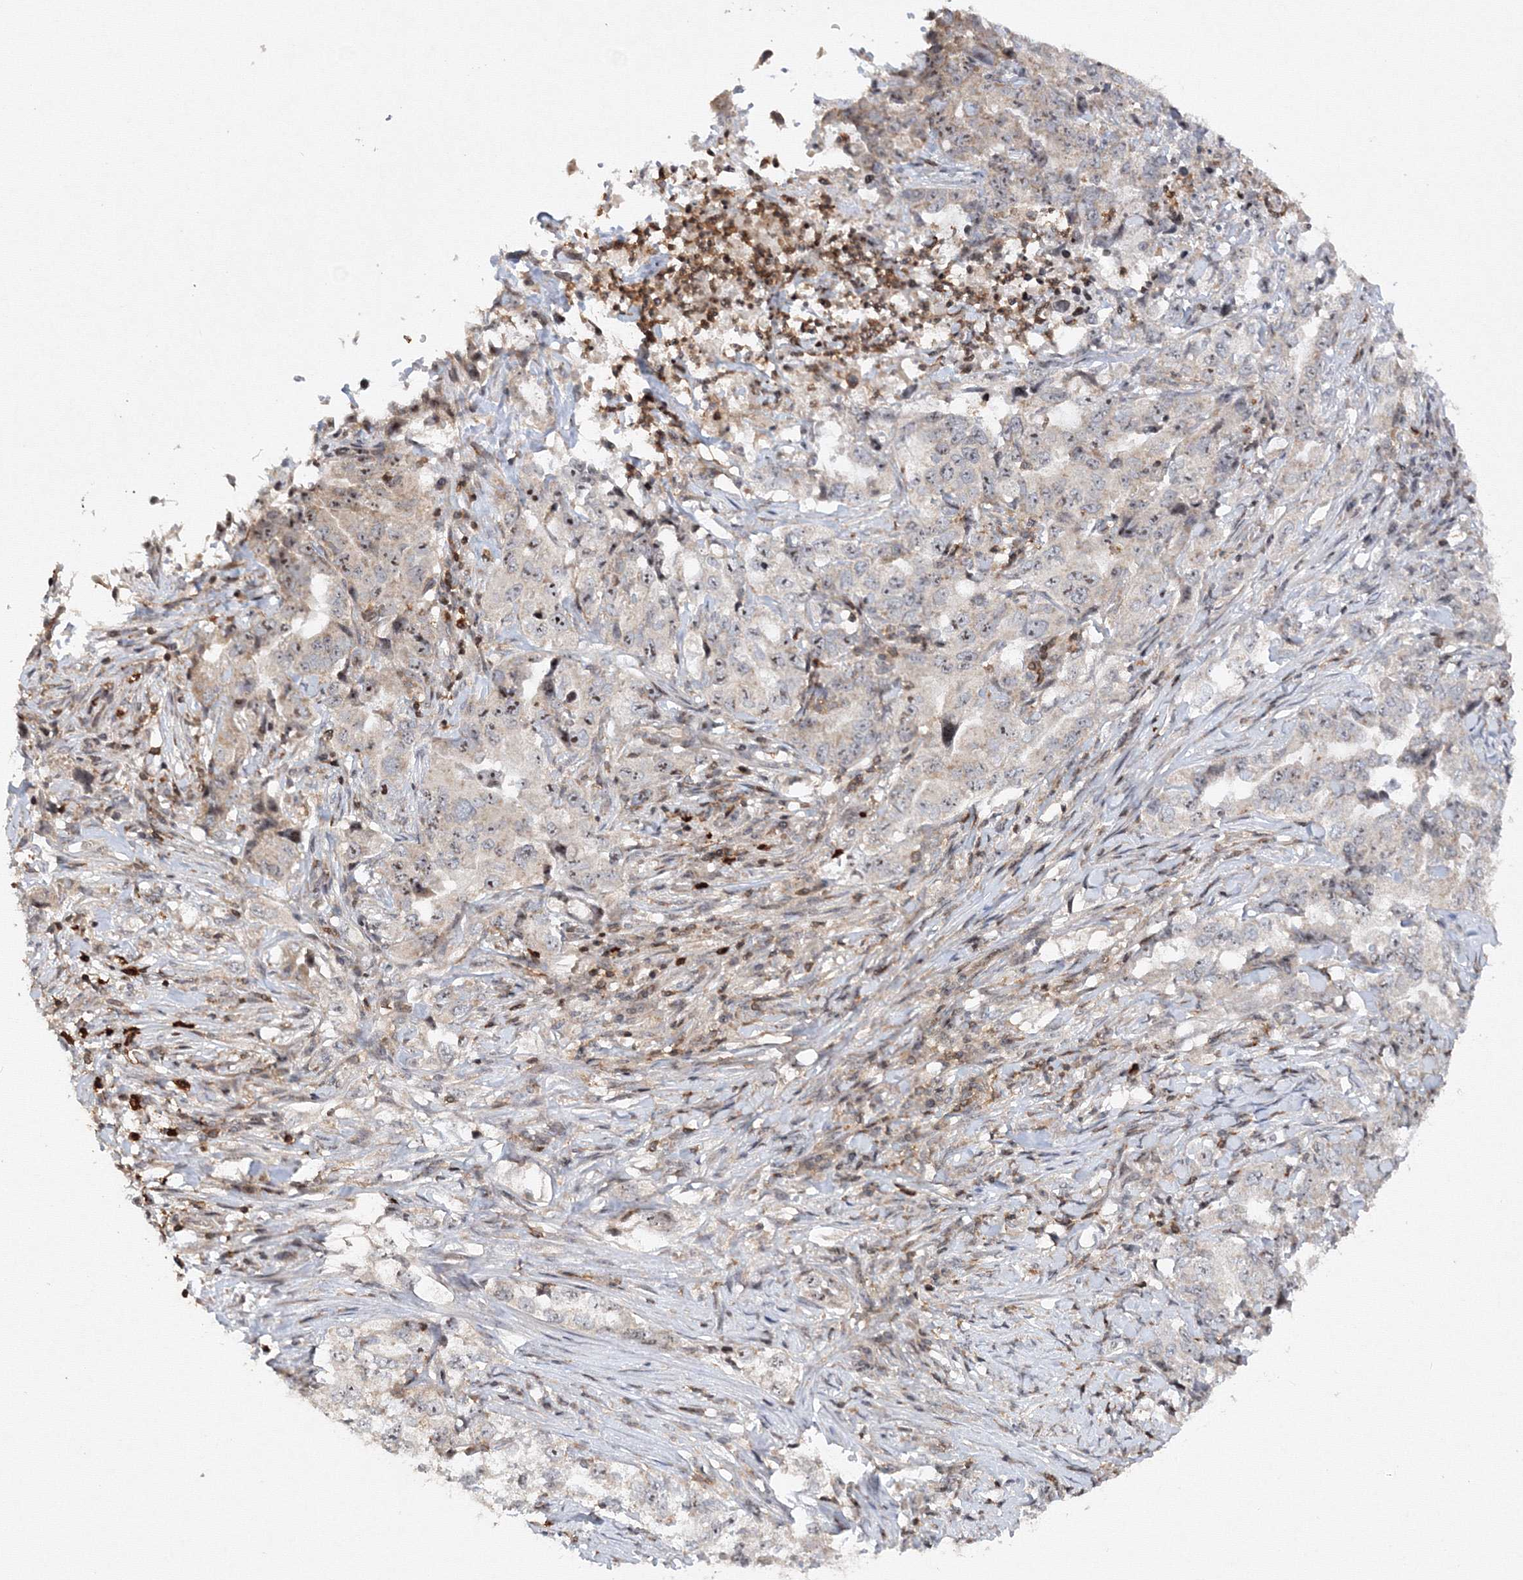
{"staining": {"intensity": "weak", "quantity": "<25%", "location": "cytoplasmic/membranous,nuclear"}, "tissue": "lung cancer", "cell_type": "Tumor cells", "image_type": "cancer", "snomed": [{"axis": "morphology", "description": "Adenocarcinoma, NOS"}, {"axis": "topography", "description": "Lung"}], "caption": "Histopathology image shows no protein expression in tumor cells of adenocarcinoma (lung) tissue.", "gene": "MKRN2", "patient": {"sex": "female", "age": 51}}